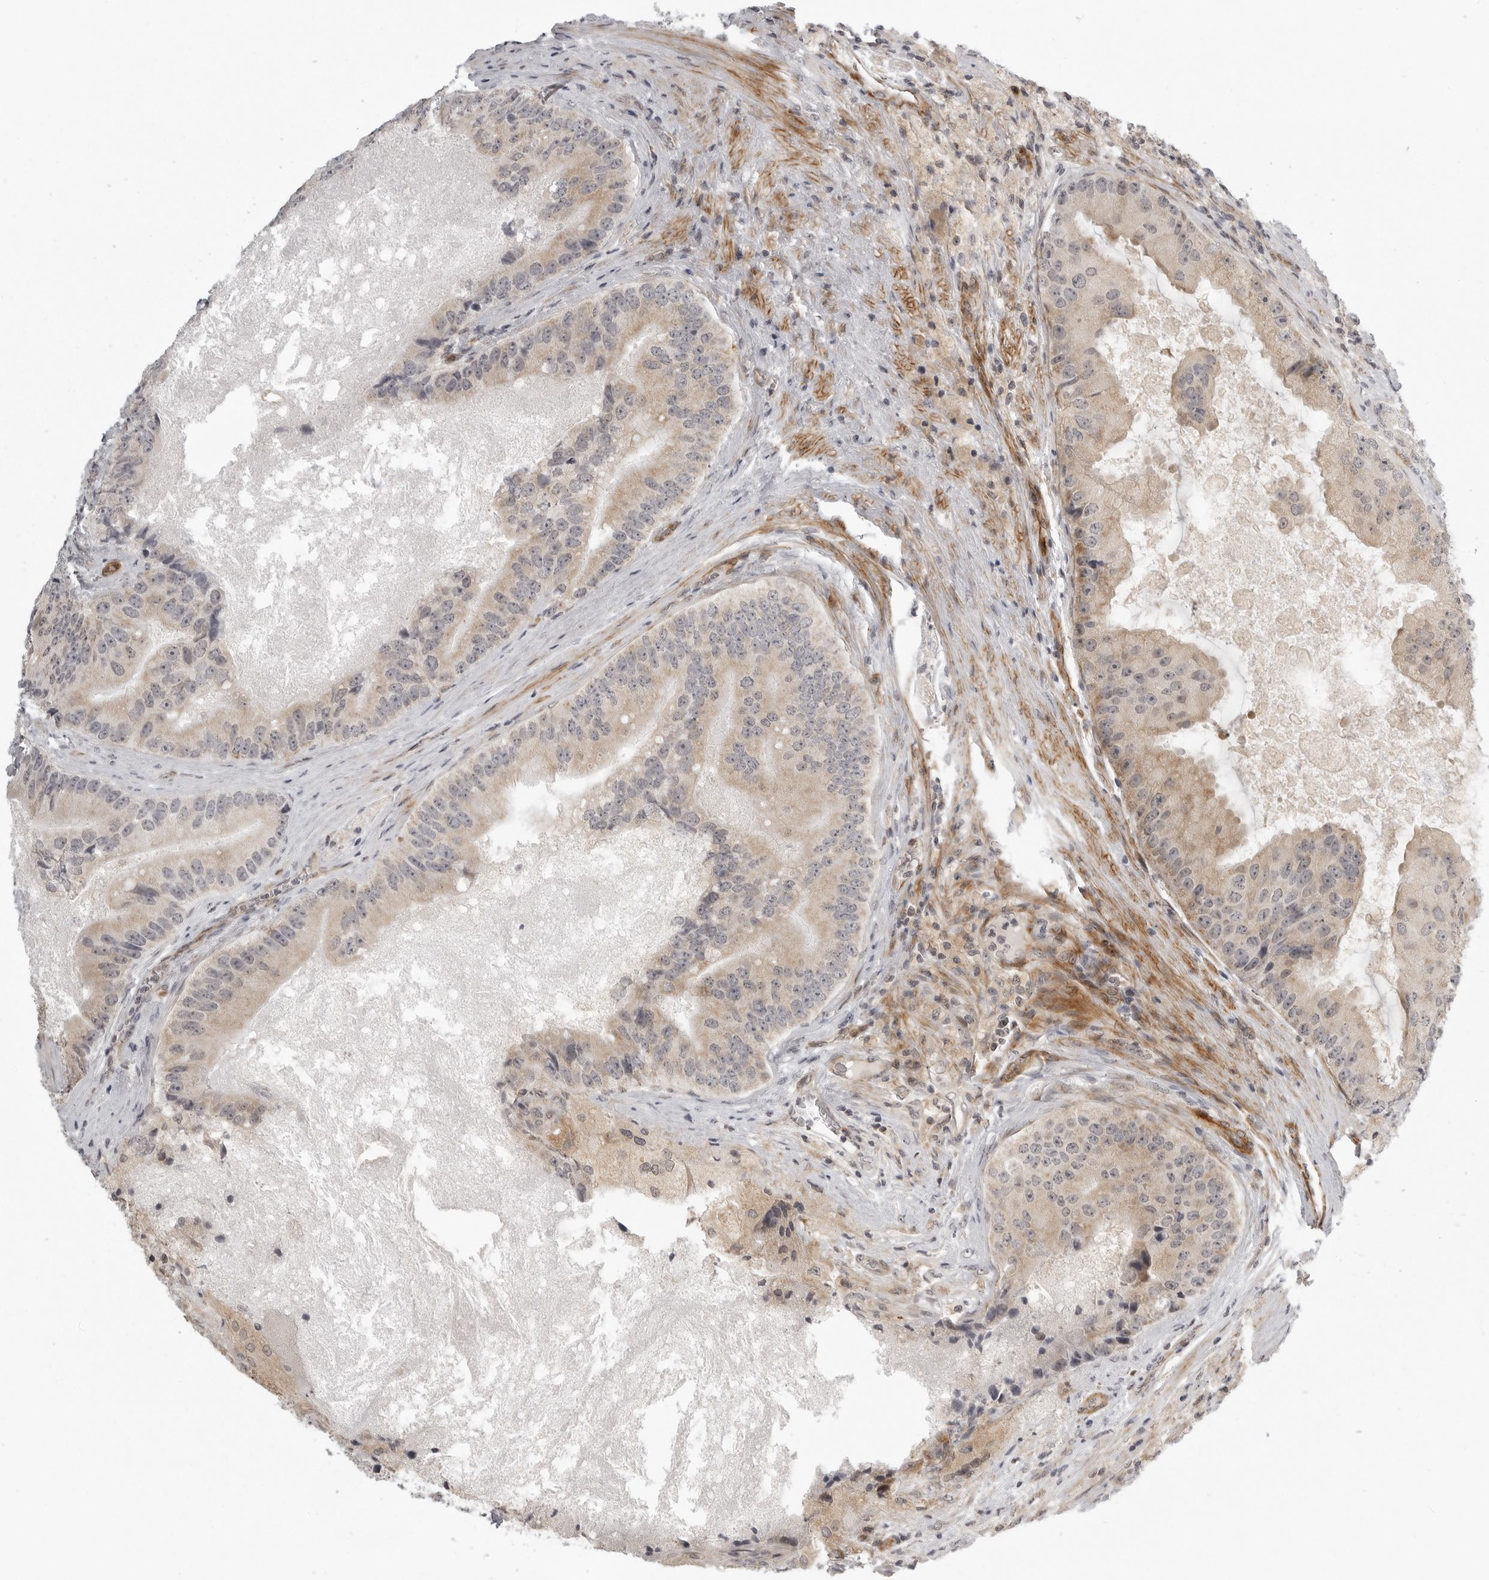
{"staining": {"intensity": "weak", "quantity": ">75%", "location": "nuclear"}, "tissue": "prostate cancer", "cell_type": "Tumor cells", "image_type": "cancer", "snomed": [{"axis": "morphology", "description": "Adenocarcinoma, High grade"}, {"axis": "topography", "description": "Prostate"}], "caption": "This is an image of immunohistochemistry (IHC) staining of prostate cancer, which shows weak positivity in the nuclear of tumor cells.", "gene": "TUT4", "patient": {"sex": "male", "age": 70}}